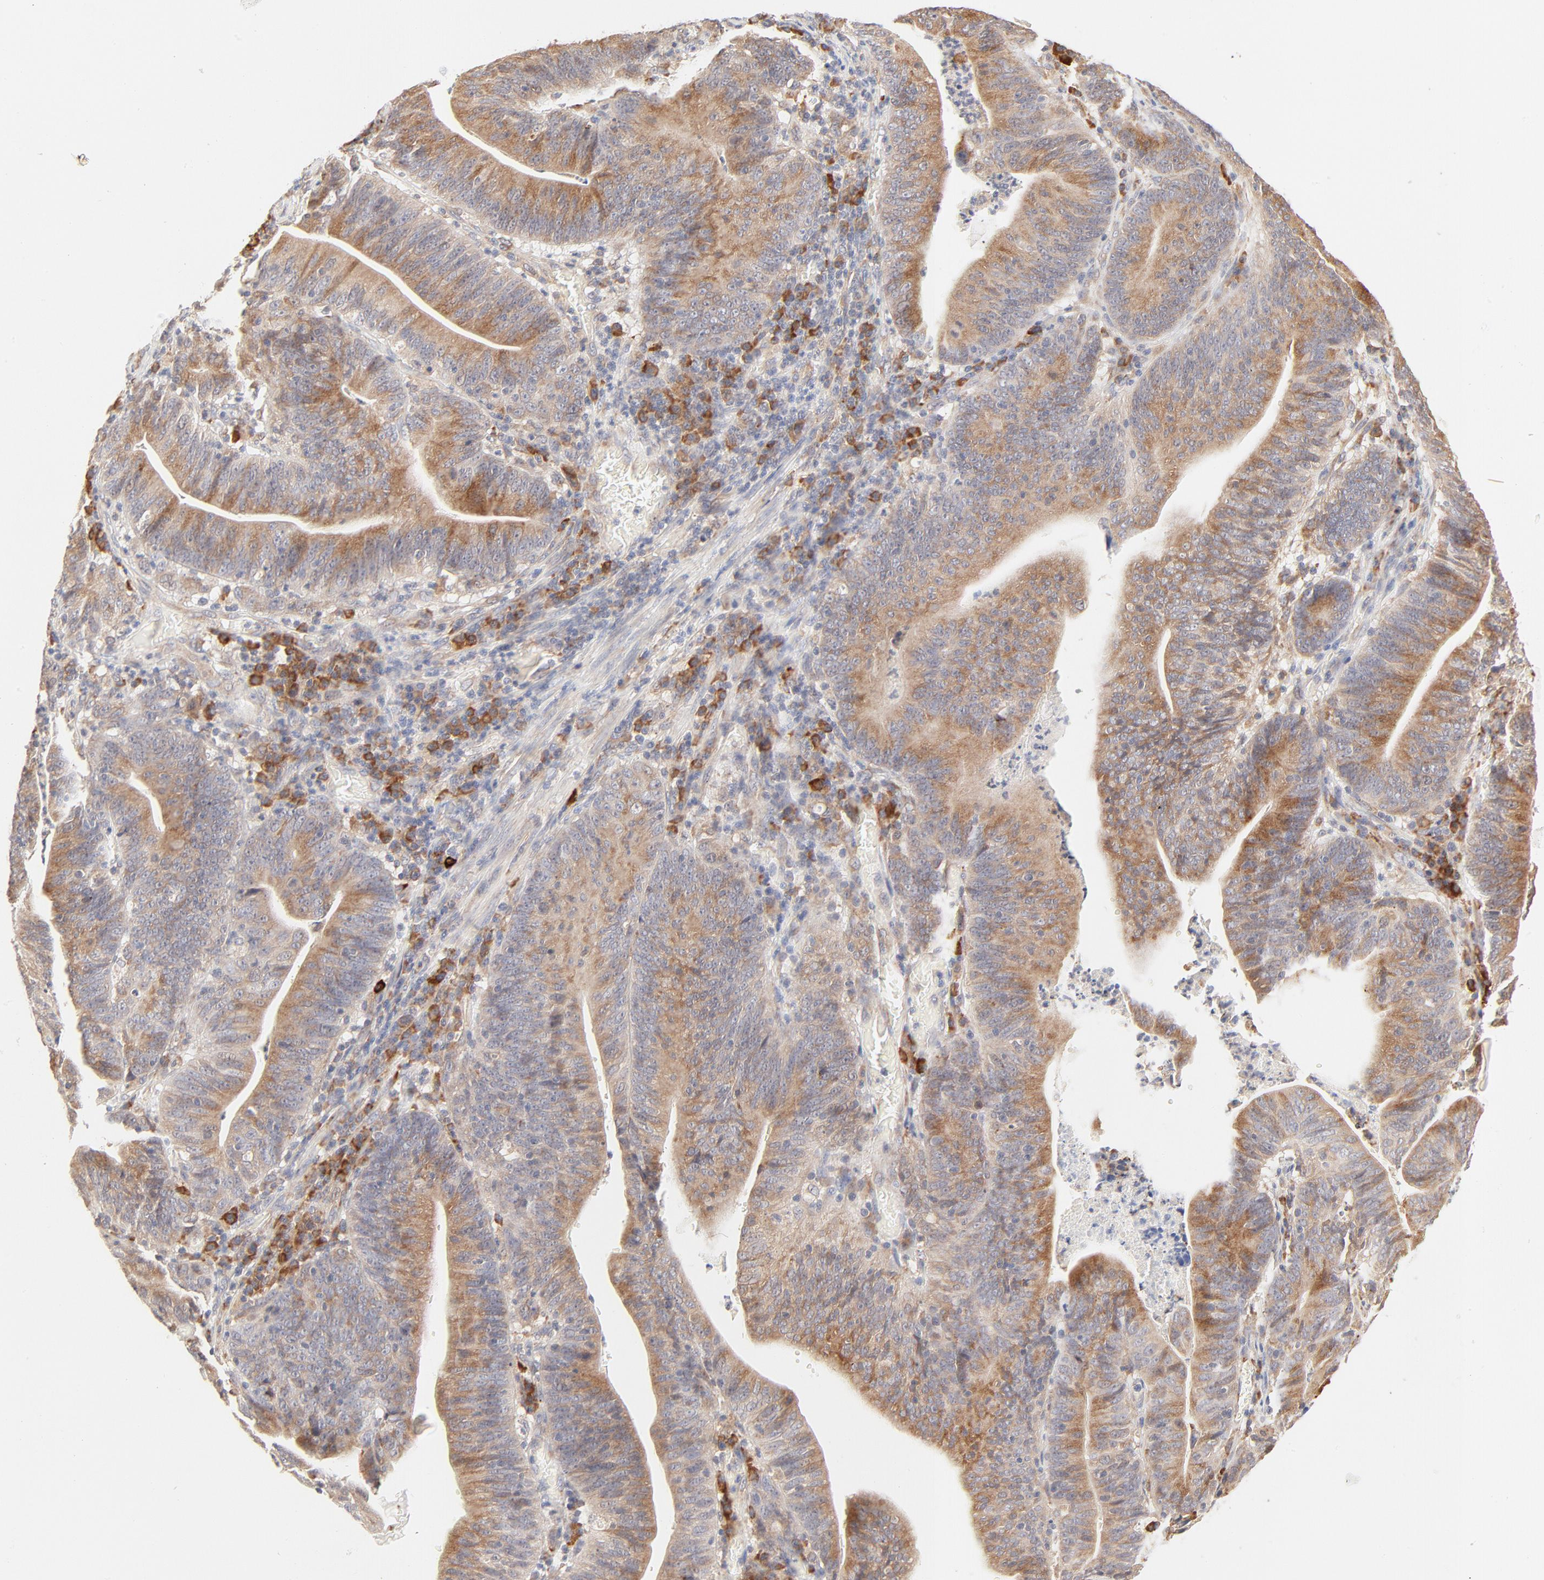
{"staining": {"intensity": "moderate", "quantity": ">75%", "location": "cytoplasmic/membranous"}, "tissue": "stomach cancer", "cell_type": "Tumor cells", "image_type": "cancer", "snomed": [{"axis": "morphology", "description": "Adenocarcinoma, NOS"}, {"axis": "topography", "description": "Stomach, lower"}], "caption": "Adenocarcinoma (stomach) stained with a protein marker reveals moderate staining in tumor cells.", "gene": "PARP12", "patient": {"sex": "female", "age": 86}}